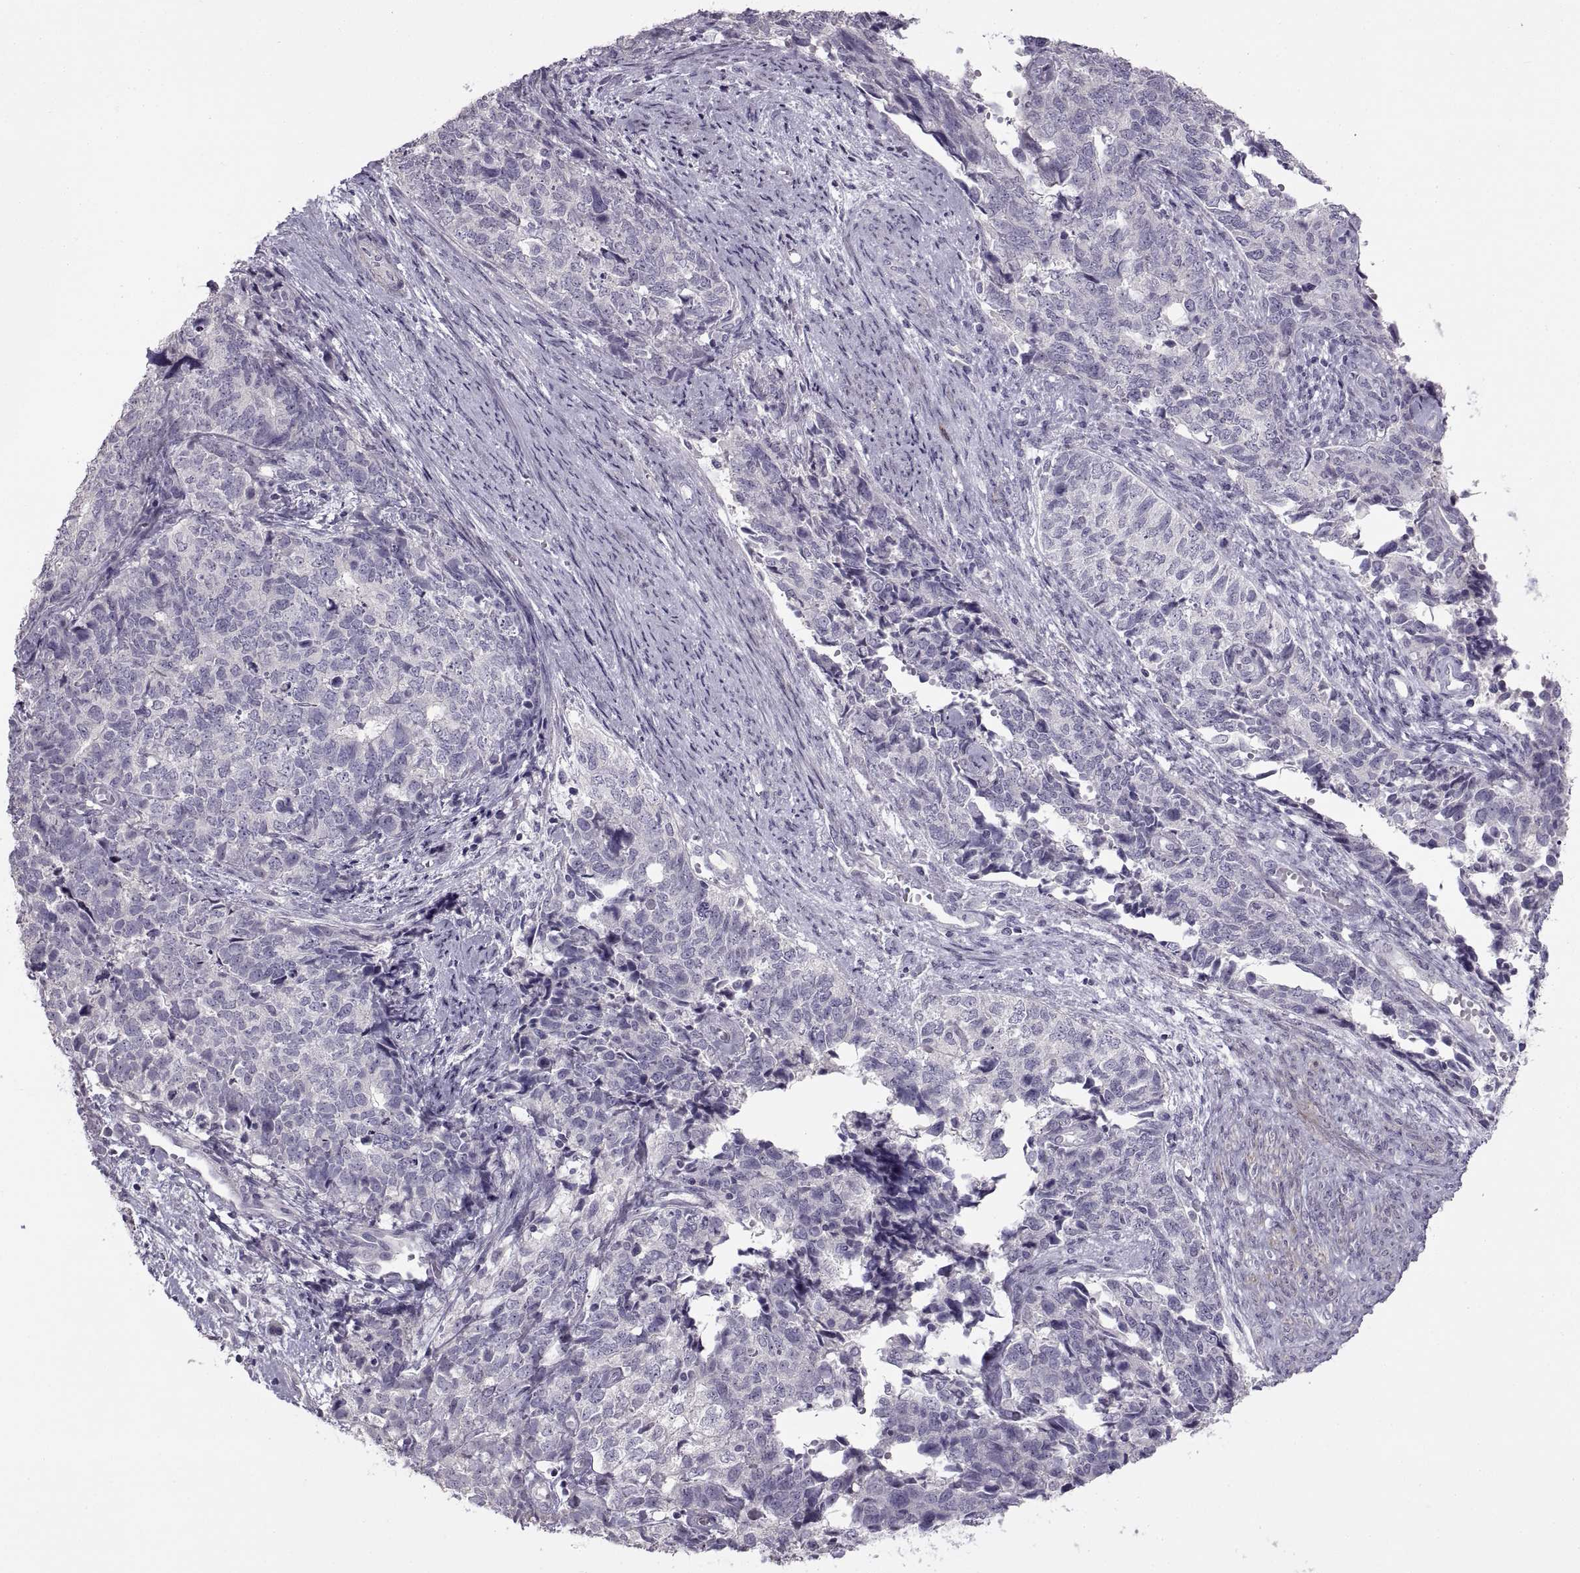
{"staining": {"intensity": "negative", "quantity": "none", "location": "none"}, "tissue": "cervical cancer", "cell_type": "Tumor cells", "image_type": "cancer", "snomed": [{"axis": "morphology", "description": "Squamous cell carcinoma, NOS"}, {"axis": "topography", "description": "Cervix"}], "caption": "Cervical squamous cell carcinoma was stained to show a protein in brown. There is no significant positivity in tumor cells.", "gene": "BSPH1", "patient": {"sex": "female", "age": 63}}